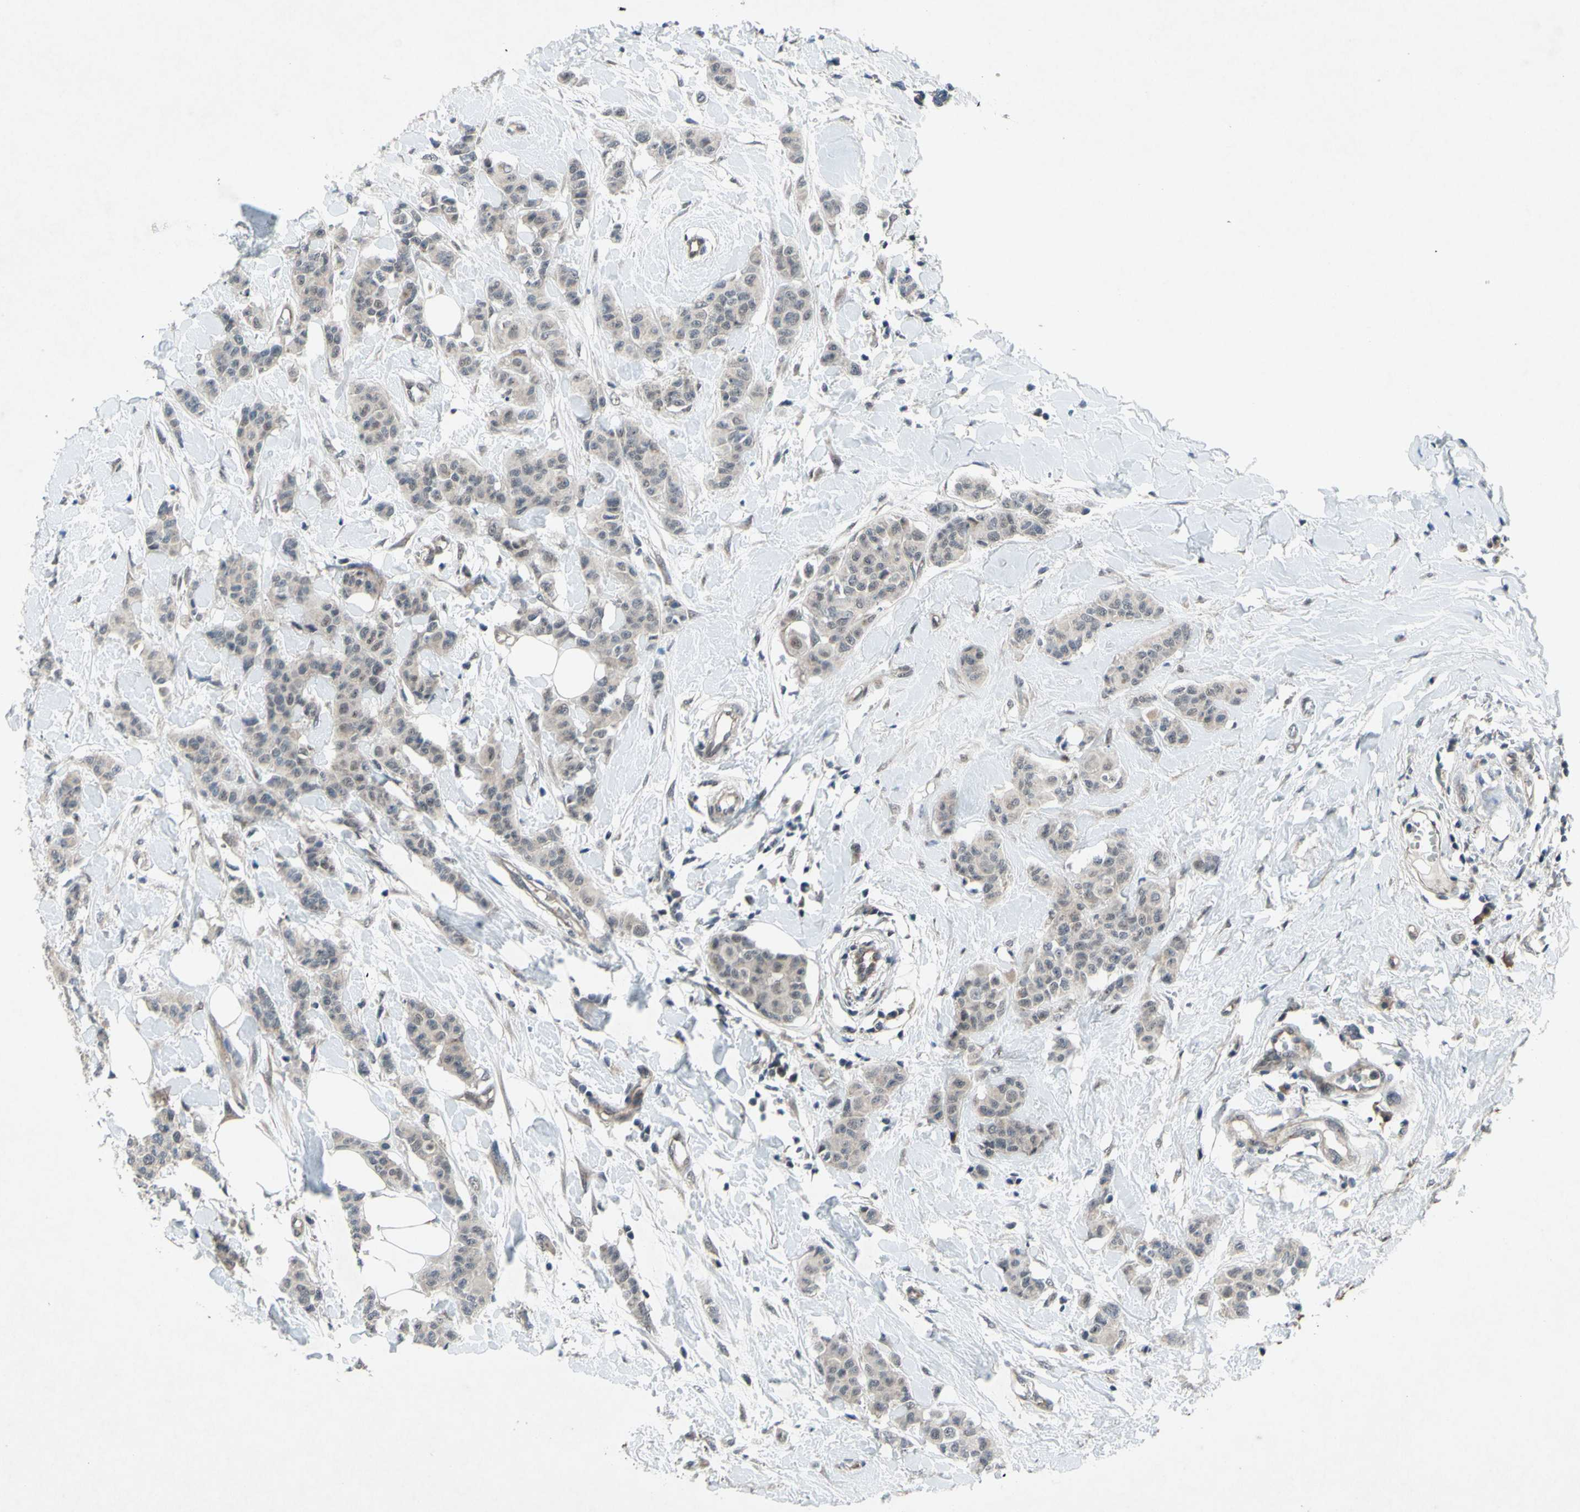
{"staining": {"intensity": "weak", "quantity": "25%-75%", "location": "cytoplasmic/membranous"}, "tissue": "breast cancer", "cell_type": "Tumor cells", "image_type": "cancer", "snomed": [{"axis": "morphology", "description": "Normal tissue, NOS"}, {"axis": "morphology", "description": "Duct carcinoma"}, {"axis": "topography", "description": "Breast"}], "caption": "Human breast intraductal carcinoma stained with a brown dye shows weak cytoplasmic/membranous positive expression in about 25%-75% of tumor cells.", "gene": "TRDMT1", "patient": {"sex": "female", "age": 40}}